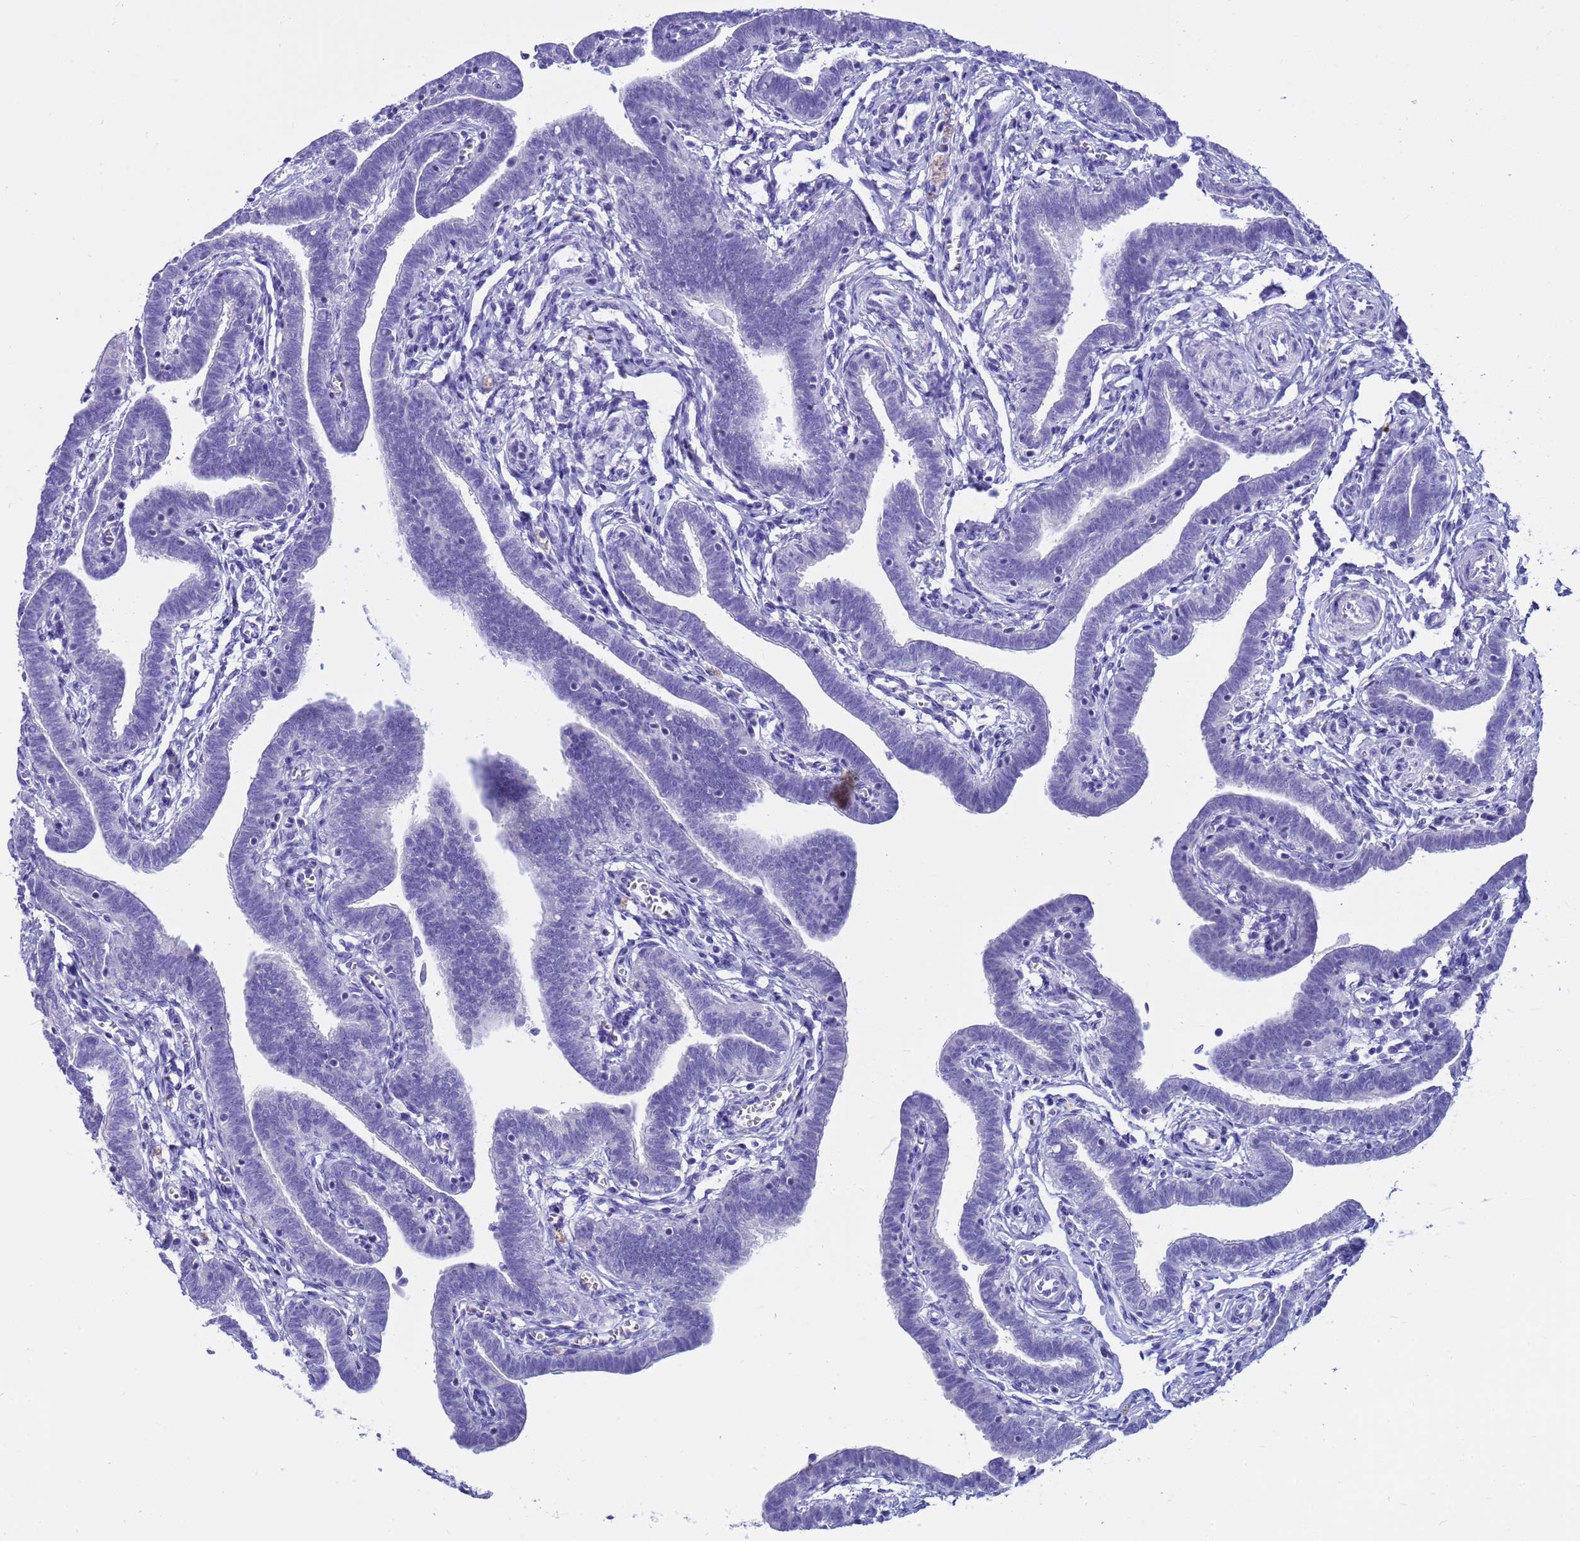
{"staining": {"intensity": "negative", "quantity": "none", "location": "none"}, "tissue": "fallopian tube", "cell_type": "Glandular cells", "image_type": "normal", "snomed": [{"axis": "morphology", "description": "Normal tissue, NOS"}, {"axis": "topography", "description": "Fallopian tube"}], "caption": "IHC image of normal human fallopian tube stained for a protein (brown), which demonstrates no positivity in glandular cells. The staining was performed using DAB (3,3'-diaminobenzidine) to visualize the protein expression in brown, while the nuclei were stained in blue with hematoxylin (Magnification: 20x).", "gene": "SYCN", "patient": {"sex": "female", "age": 36}}